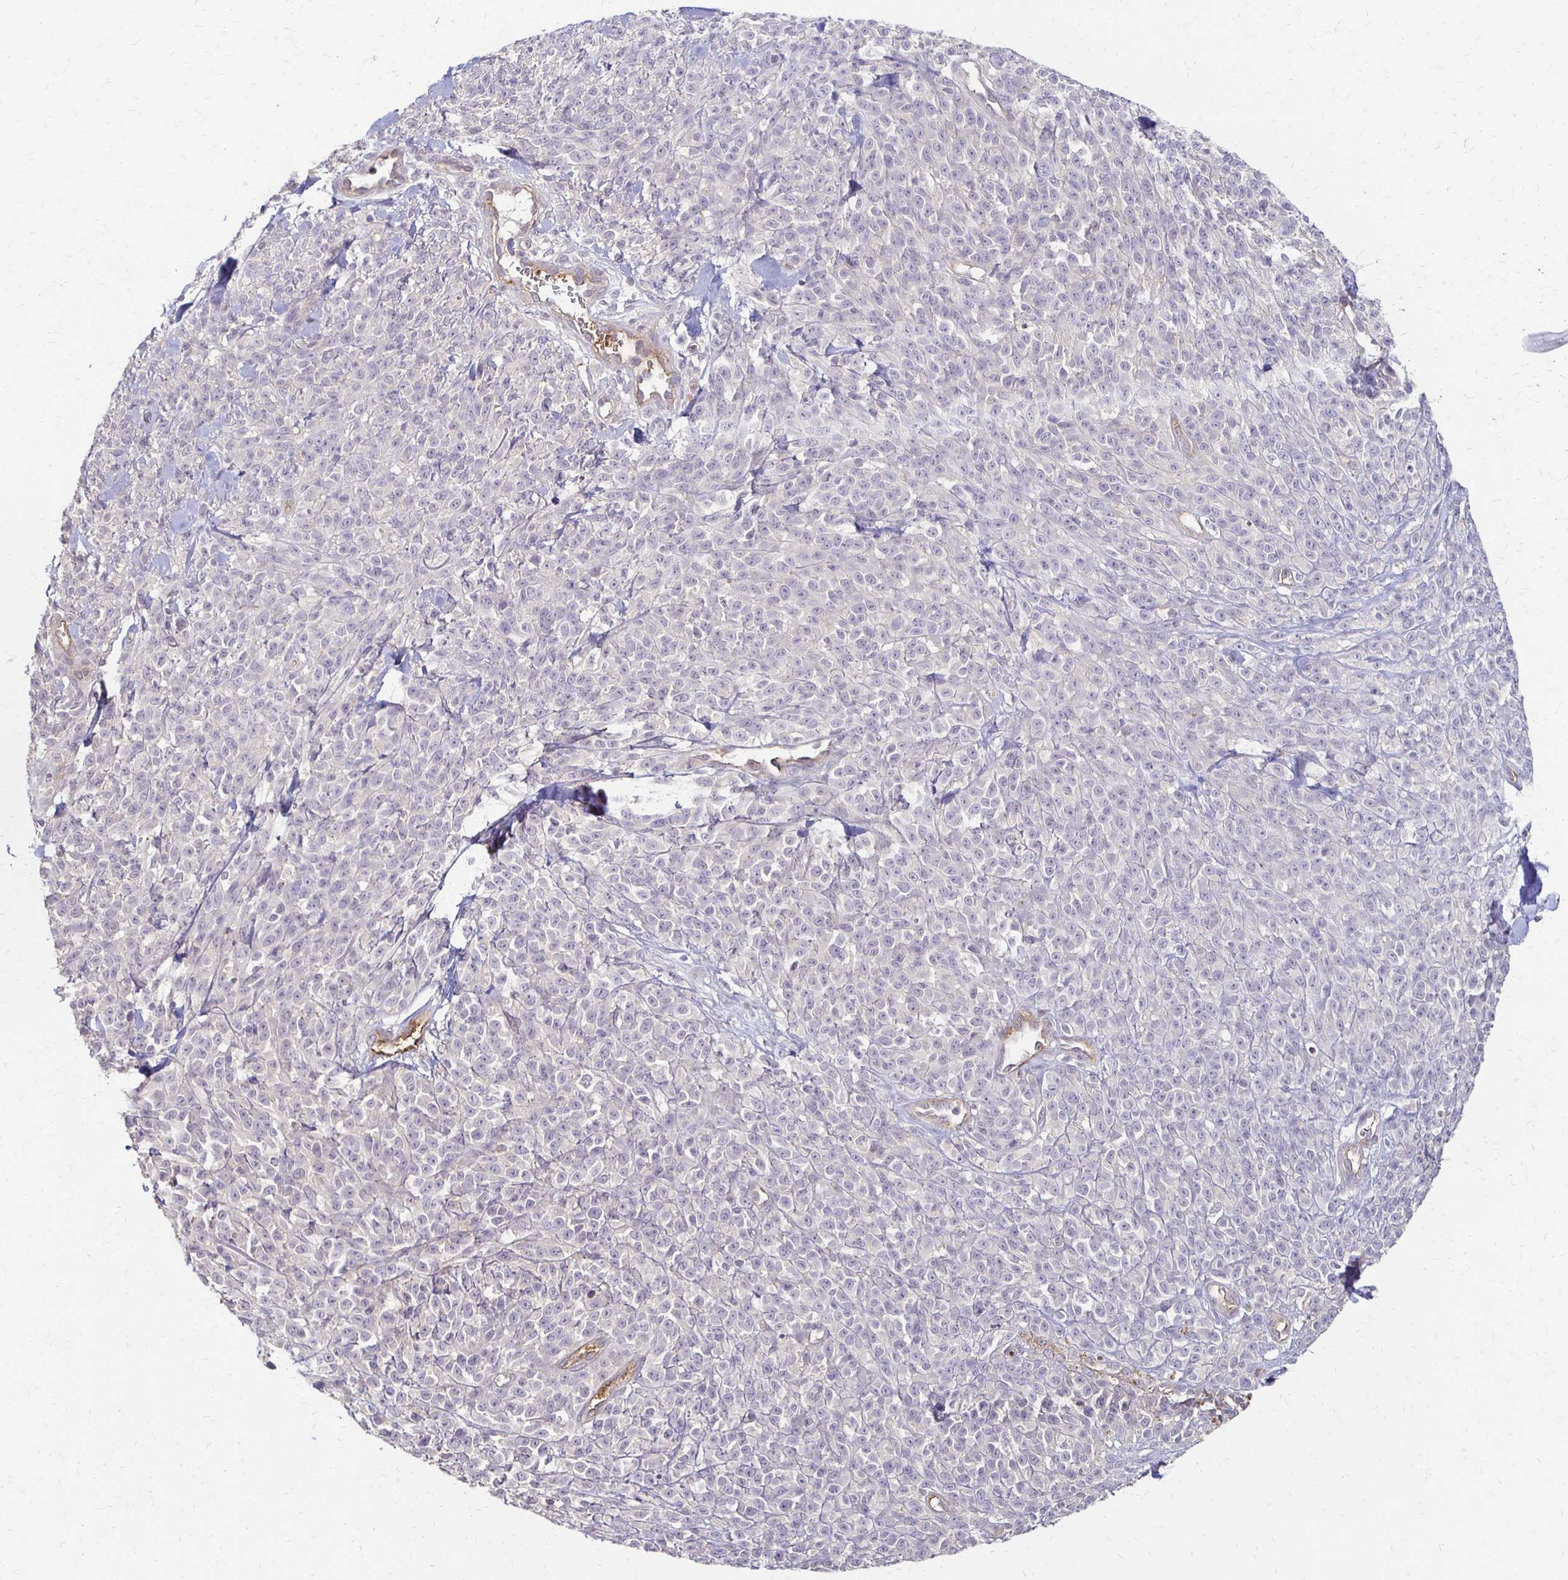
{"staining": {"intensity": "negative", "quantity": "none", "location": "none"}, "tissue": "melanoma", "cell_type": "Tumor cells", "image_type": "cancer", "snomed": [{"axis": "morphology", "description": "Malignant melanoma, NOS"}, {"axis": "topography", "description": "Skin"}, {"axis": "topography", "description": "Skin of trunk"}], "caption": "An IHC image of melanoma is shown. There is no staining in tumor cells of melanoma.", "gene": "CFL2", "patient": {"sex": "male", "age": 74}}